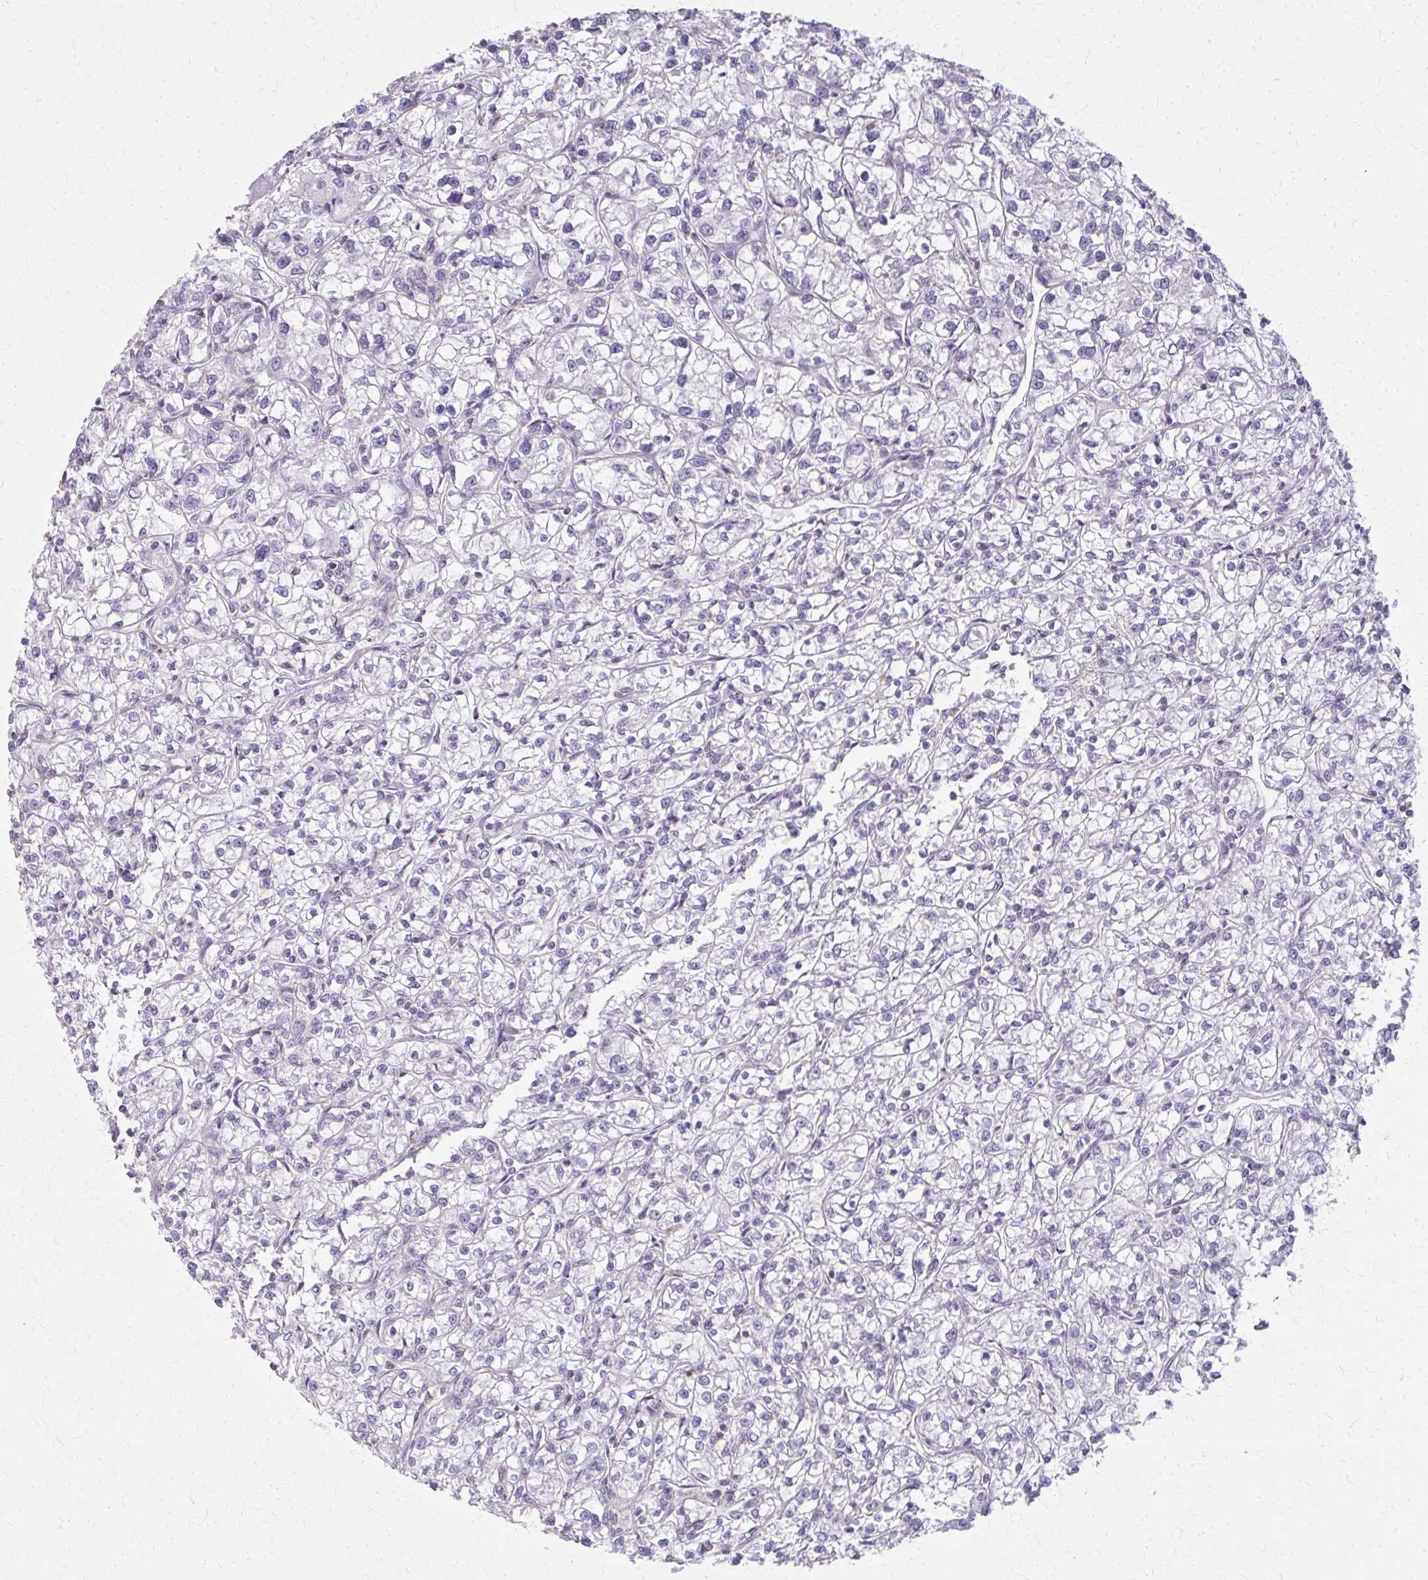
{"staining": {"intensity": "negative", "quantity": "none", "location": "none"}, "tissue": "renal cancer", "cell_type": "Tumor cells", "image_type": "cancer", "snomed": [{"axis": "morphology", "description": "Adenocarcinoma, NOS"}, {"axis": "topography", "description": "Kidney"}], "caption": "Human renal cancer stained for a protein using IHC demonstrates no staining in tumor cells.", "gene": "TENM4", "patient": {"sex": "female", "age": 59}}